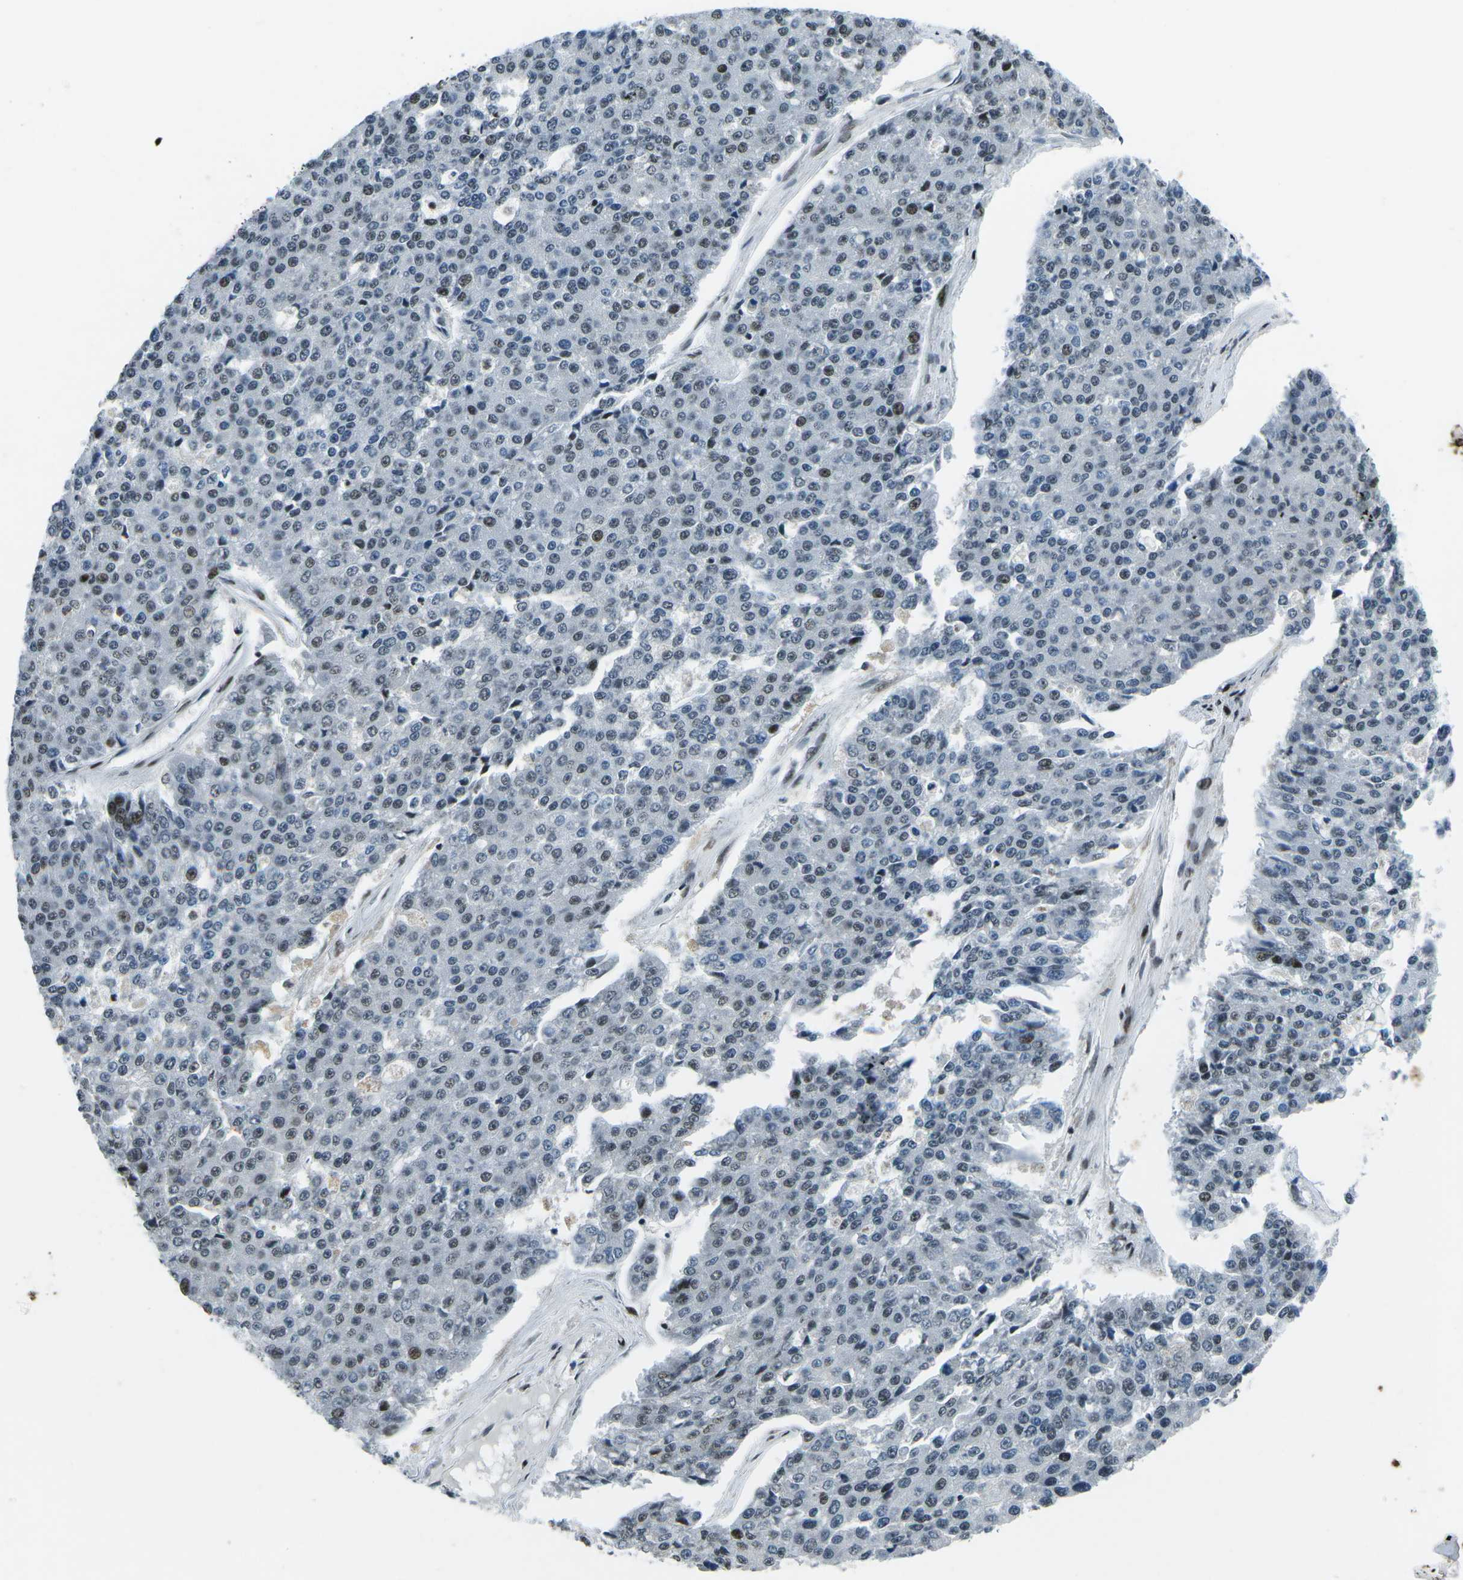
{"staining": {"intensity": "weak", "quantity": "25%-75%", "location": "nuclear"}, "tissue": "pancreatic cancer", "cell_type": "Tumor cells", "image_type": "cancer", "snomed": [{"axis": "morphology", "description": "Adenocarcinoma, NOS"}, {"axis": "topography", "description": "Pancreas"}], "caption": "A histopathology image of human adenocarcinoma (pancreatic) stained for a protein shows weak nuclear brown staining in tumor cells. The staining was performed using DAB to visualize the protein expression in brown, while the nuclei were stained in blue with hematoxylin (Magnification: 20x).", "gene": "RBL2", "patient": {"sex": "male", "age": 50}}